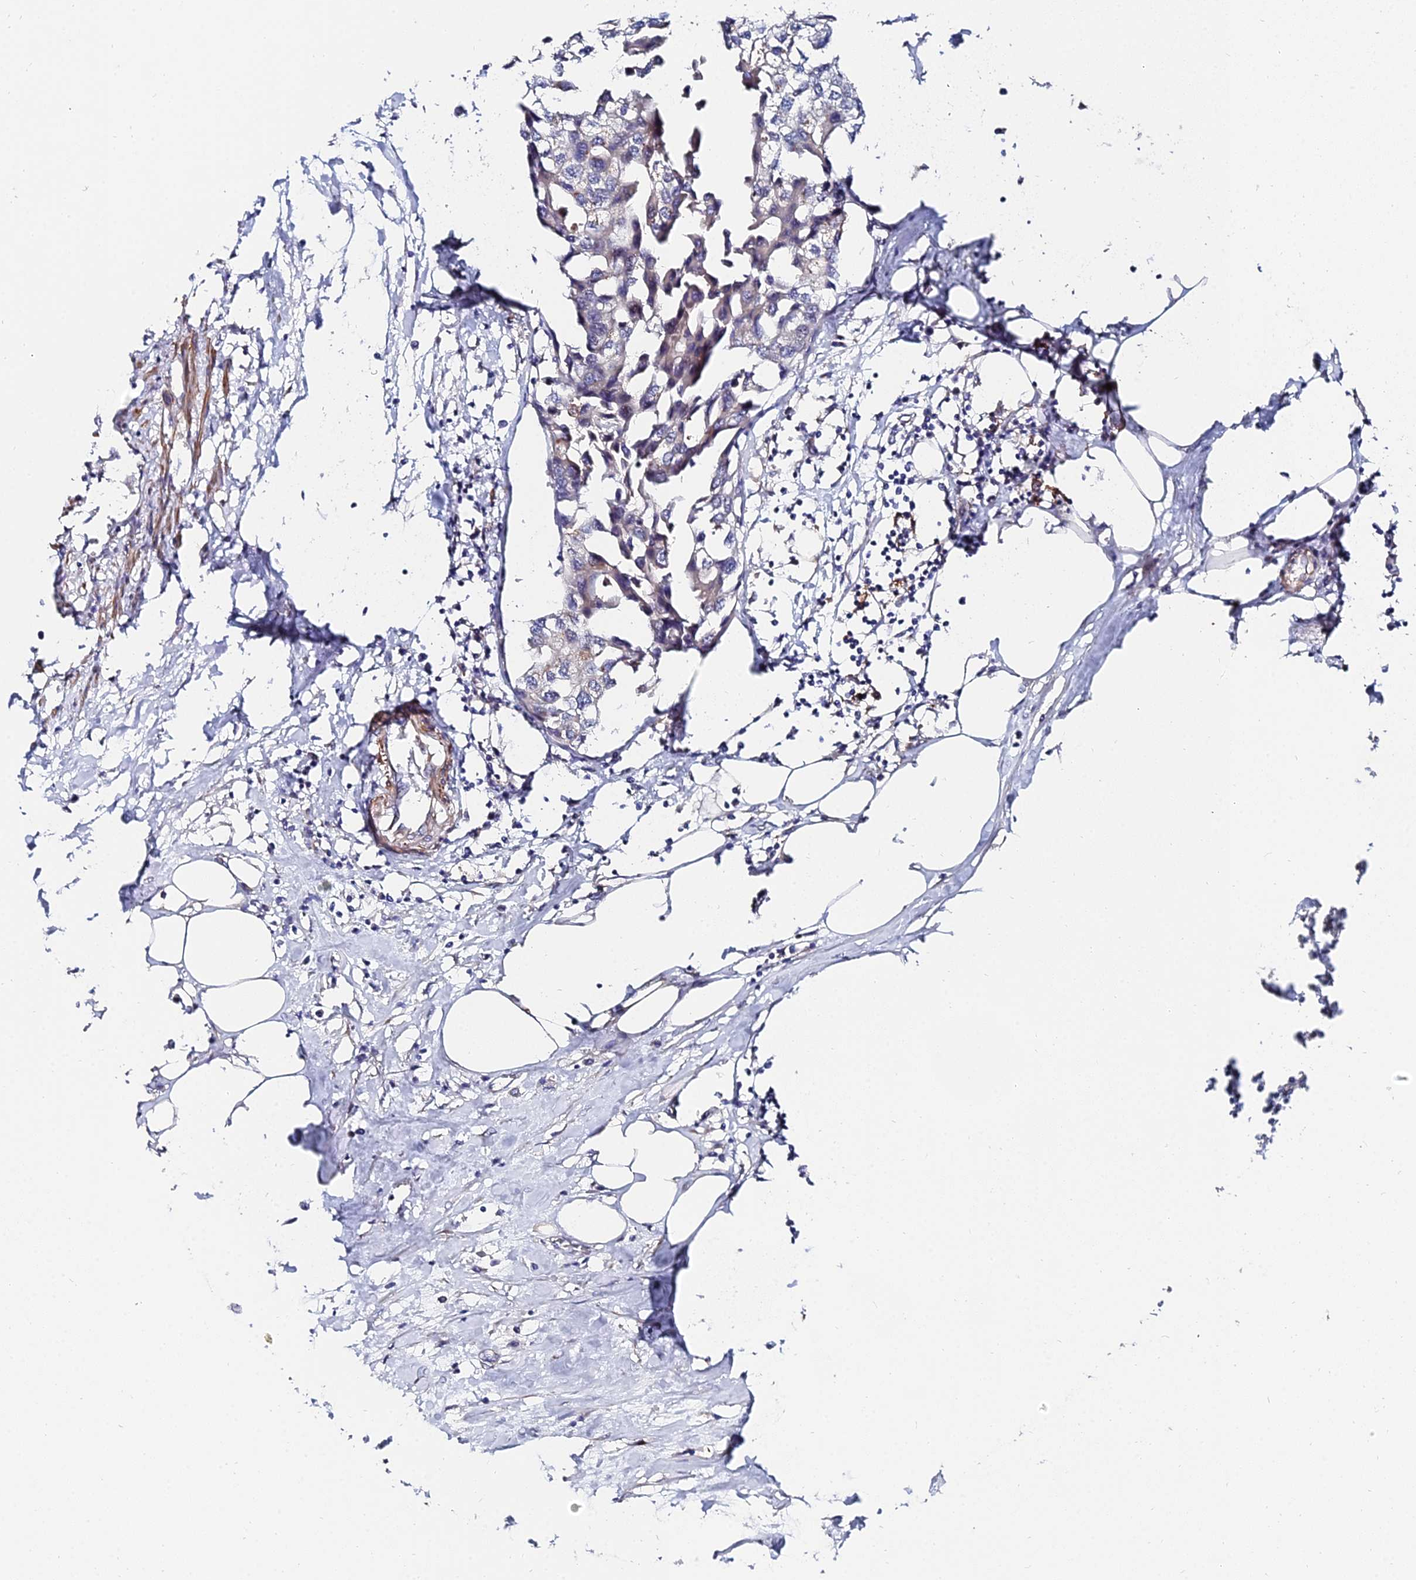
{"staining": {"intensity": "negative", "quantity": "none", "location": "none"}, "tissue": "urothelial cancer", "cell_type": "Tumor cells", "image_type": "cancer", "snomed": [{"axis": "morphology", "description": "Urothelial carcinoma, High grade"}, {"axis": "topography", "description": "Urinary bladder"}], "caption": "This is a photomicrograph of immunohistochemistry staining of high-grade urothelial carcinoma, which shows no positivity in tumor cells. Nuclei are stained in blue.", "gene": "BORCS8", "patient": {"sex": "male", "age": 64}}